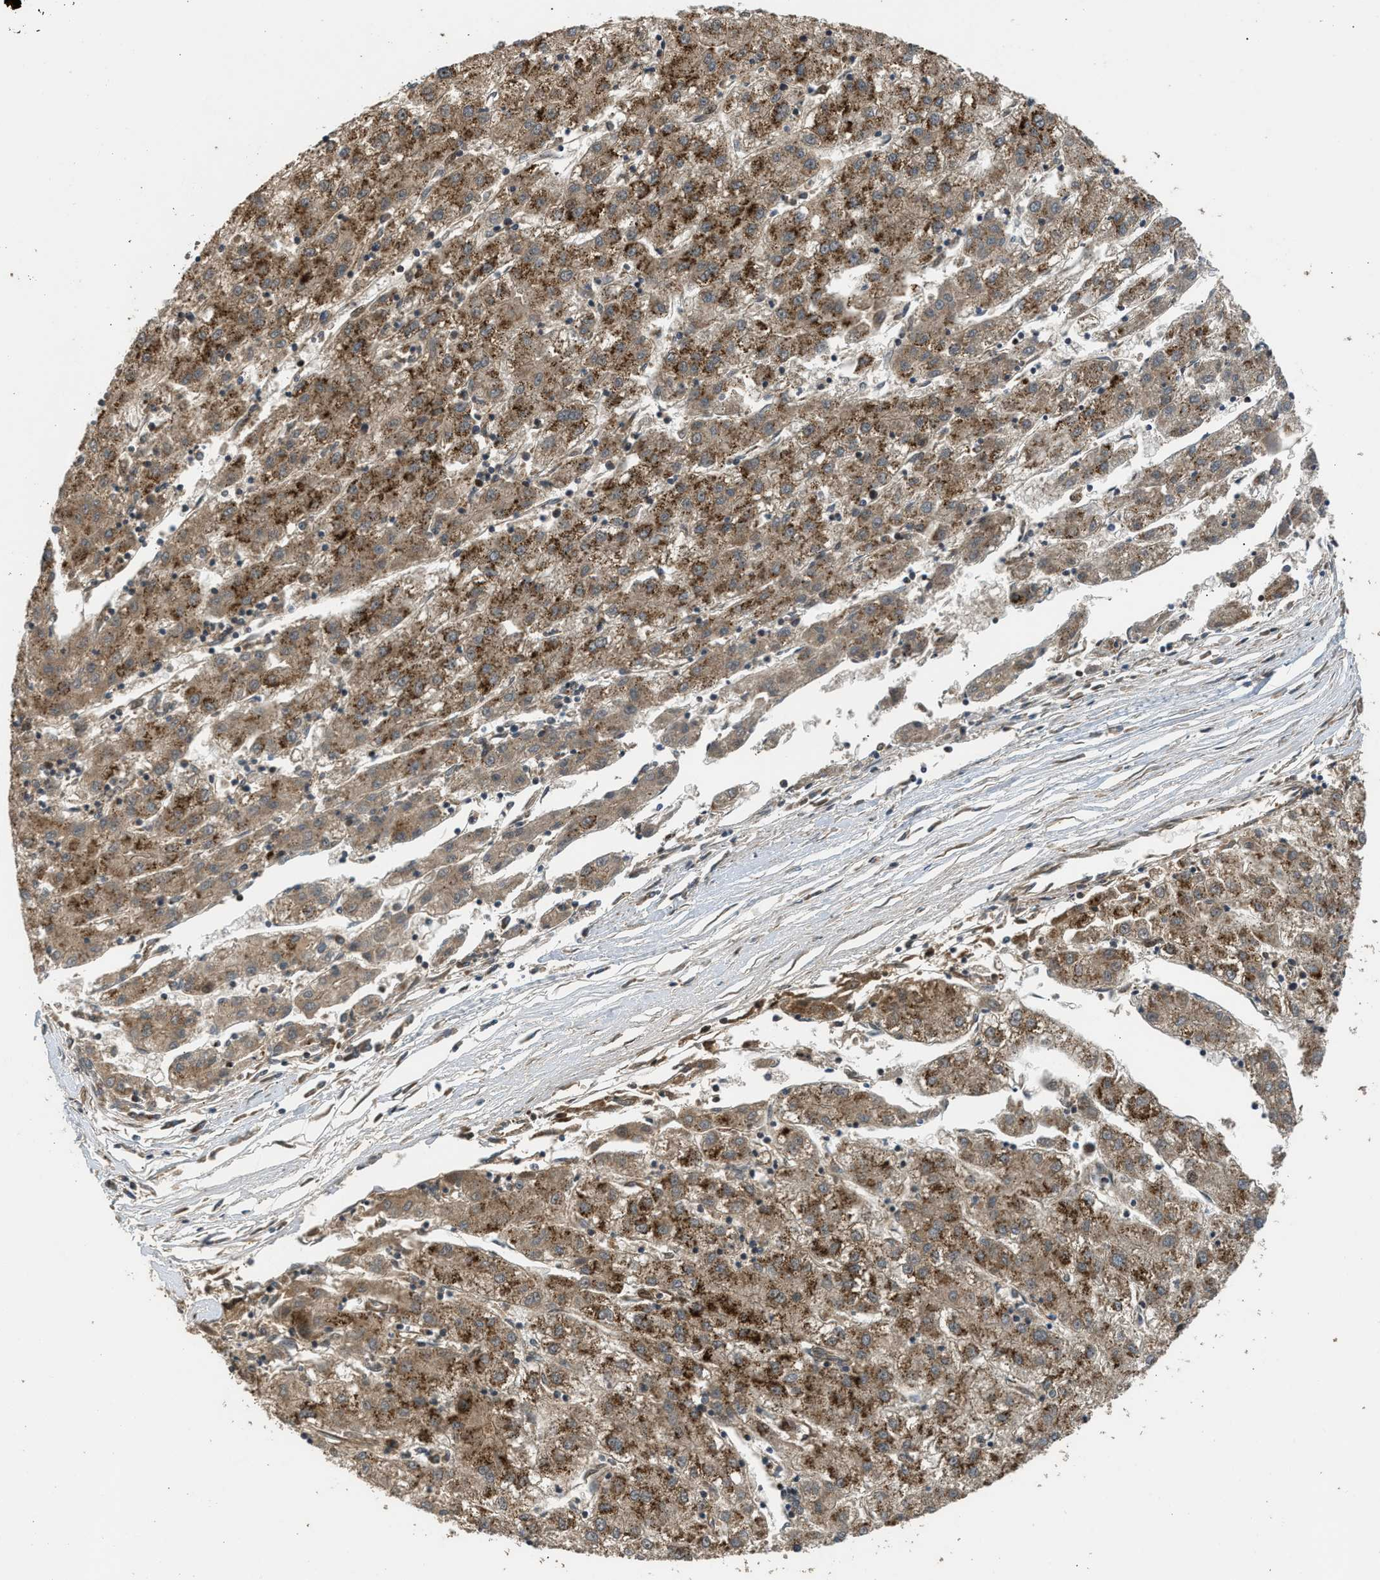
{"staining": {"intensity": "strong", "quantity": ">75%", "location": "cytoplasmic/membranous"}, "tissue": "liver cancer", "cell_type": "Tumor cells", "image_type": "cancer", "snomed": [{"axis": "morphology", "description": "Carcinoma, Hepatocellular, NOS"}, {"axis": "topography", "description": "Liver"}], "caption": "Immunohistochemistry (DAB) staining of liver hepatocellular carcinoma reveals strong cytoplasmic/membranous protein positivity in approximately >75% of tumor cells. (brown staining indicates protein expression, while blue staining denotes nuclei).", "gene": "GET1", "patient": {"sex": "male", "age": 72}}